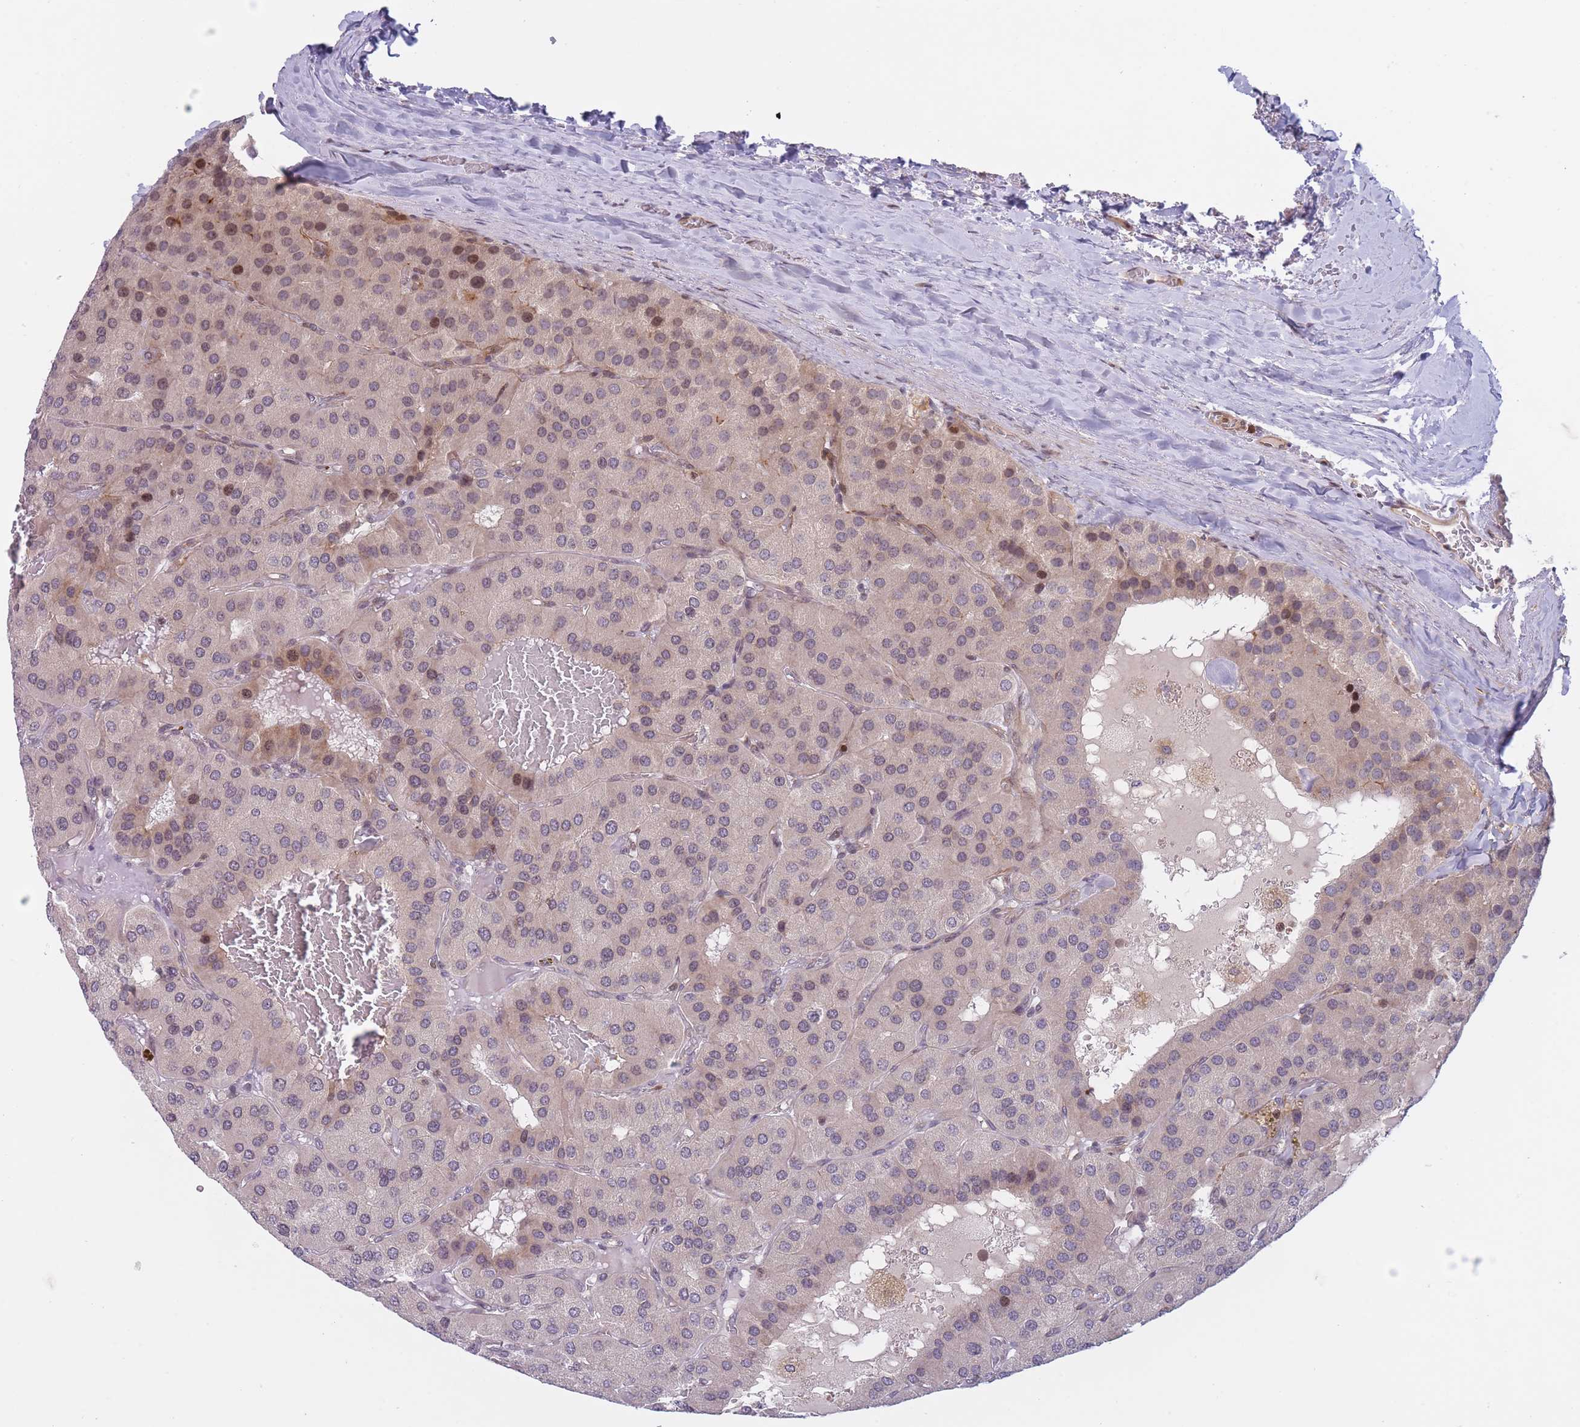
{"staining": {"intensity": "moderate", "quantity": "<25%", "location": "nuclear"}, "tissue": "parathyroid gland", "cell_type": "Glandular cells", "image_type": "normal", "snomed": [{"axis": "morphology", "description": "Normal tissue, NOS"}, {"axis": "morphology", "description": "Adenoma, NOS"}, {"axis": "topography", "description": "Parathyroid gland"}], "caption": "This image shows IHC staining of benign parathyroid gland, with low moderate nuclear positivity in about <25% of glandular cells.", "gene": "SLC35F5", "patient": {"sex": "female", "age": 86}}